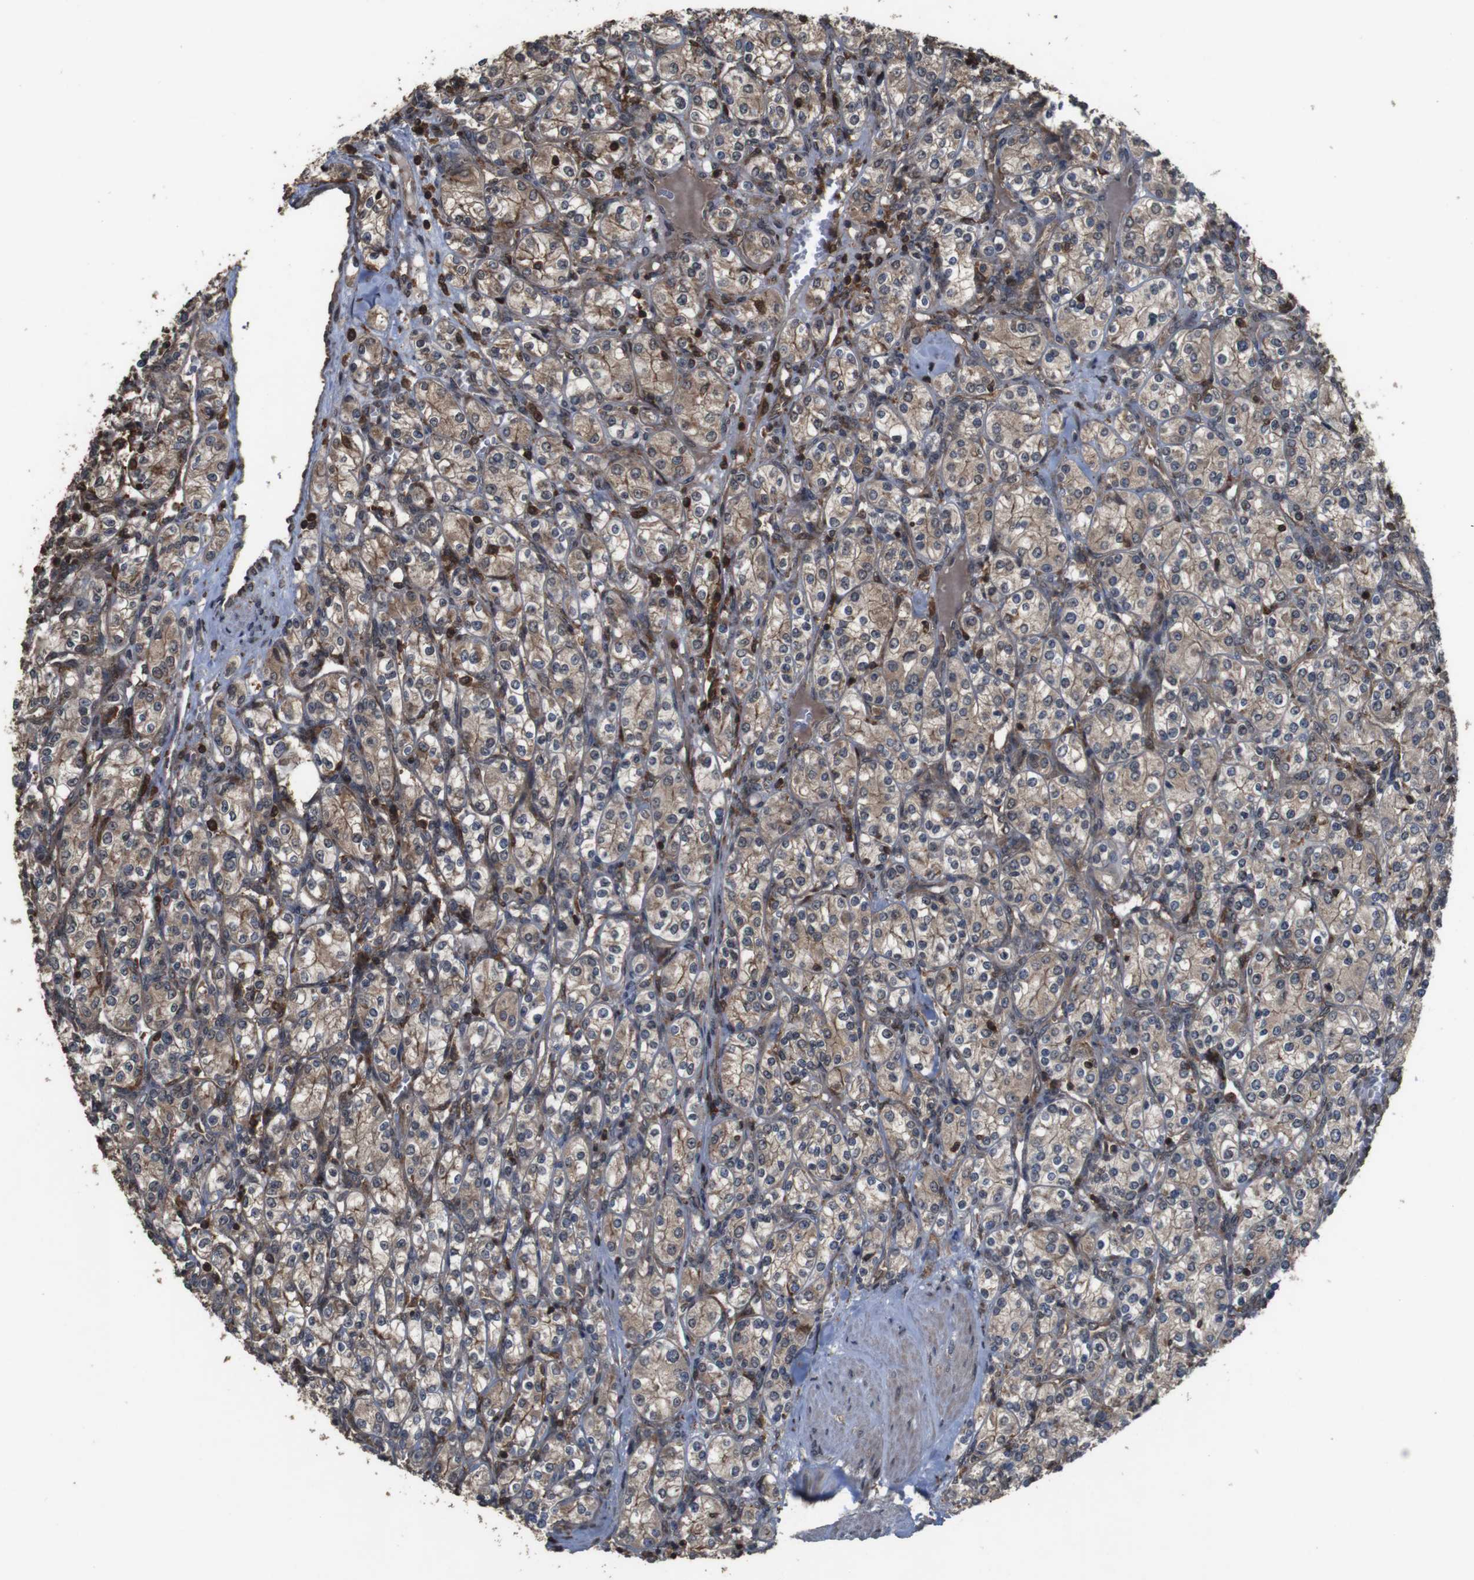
{"staining": {"intensity": "moderate", "quantity": ">75%", "location": "cytoplasmic/membranous"}, "tissue": "renal cancer", "cell_type": "Tumor cells", "image_type": "cancer", "snomed": [{"axis": "morphology", "description": "Adenocarcinoma, NOS"}, {"axis": "topography", "description": "Kidney"}], "caption": "Immunohistochemical staining of renal adenocarcinoma reveals medium levels of moderate cytoplasmic/membranous protein positivity in about >75% of tumor cells.", "gene": "BAG4", "patient": {"sex": "male", "age": 77}}